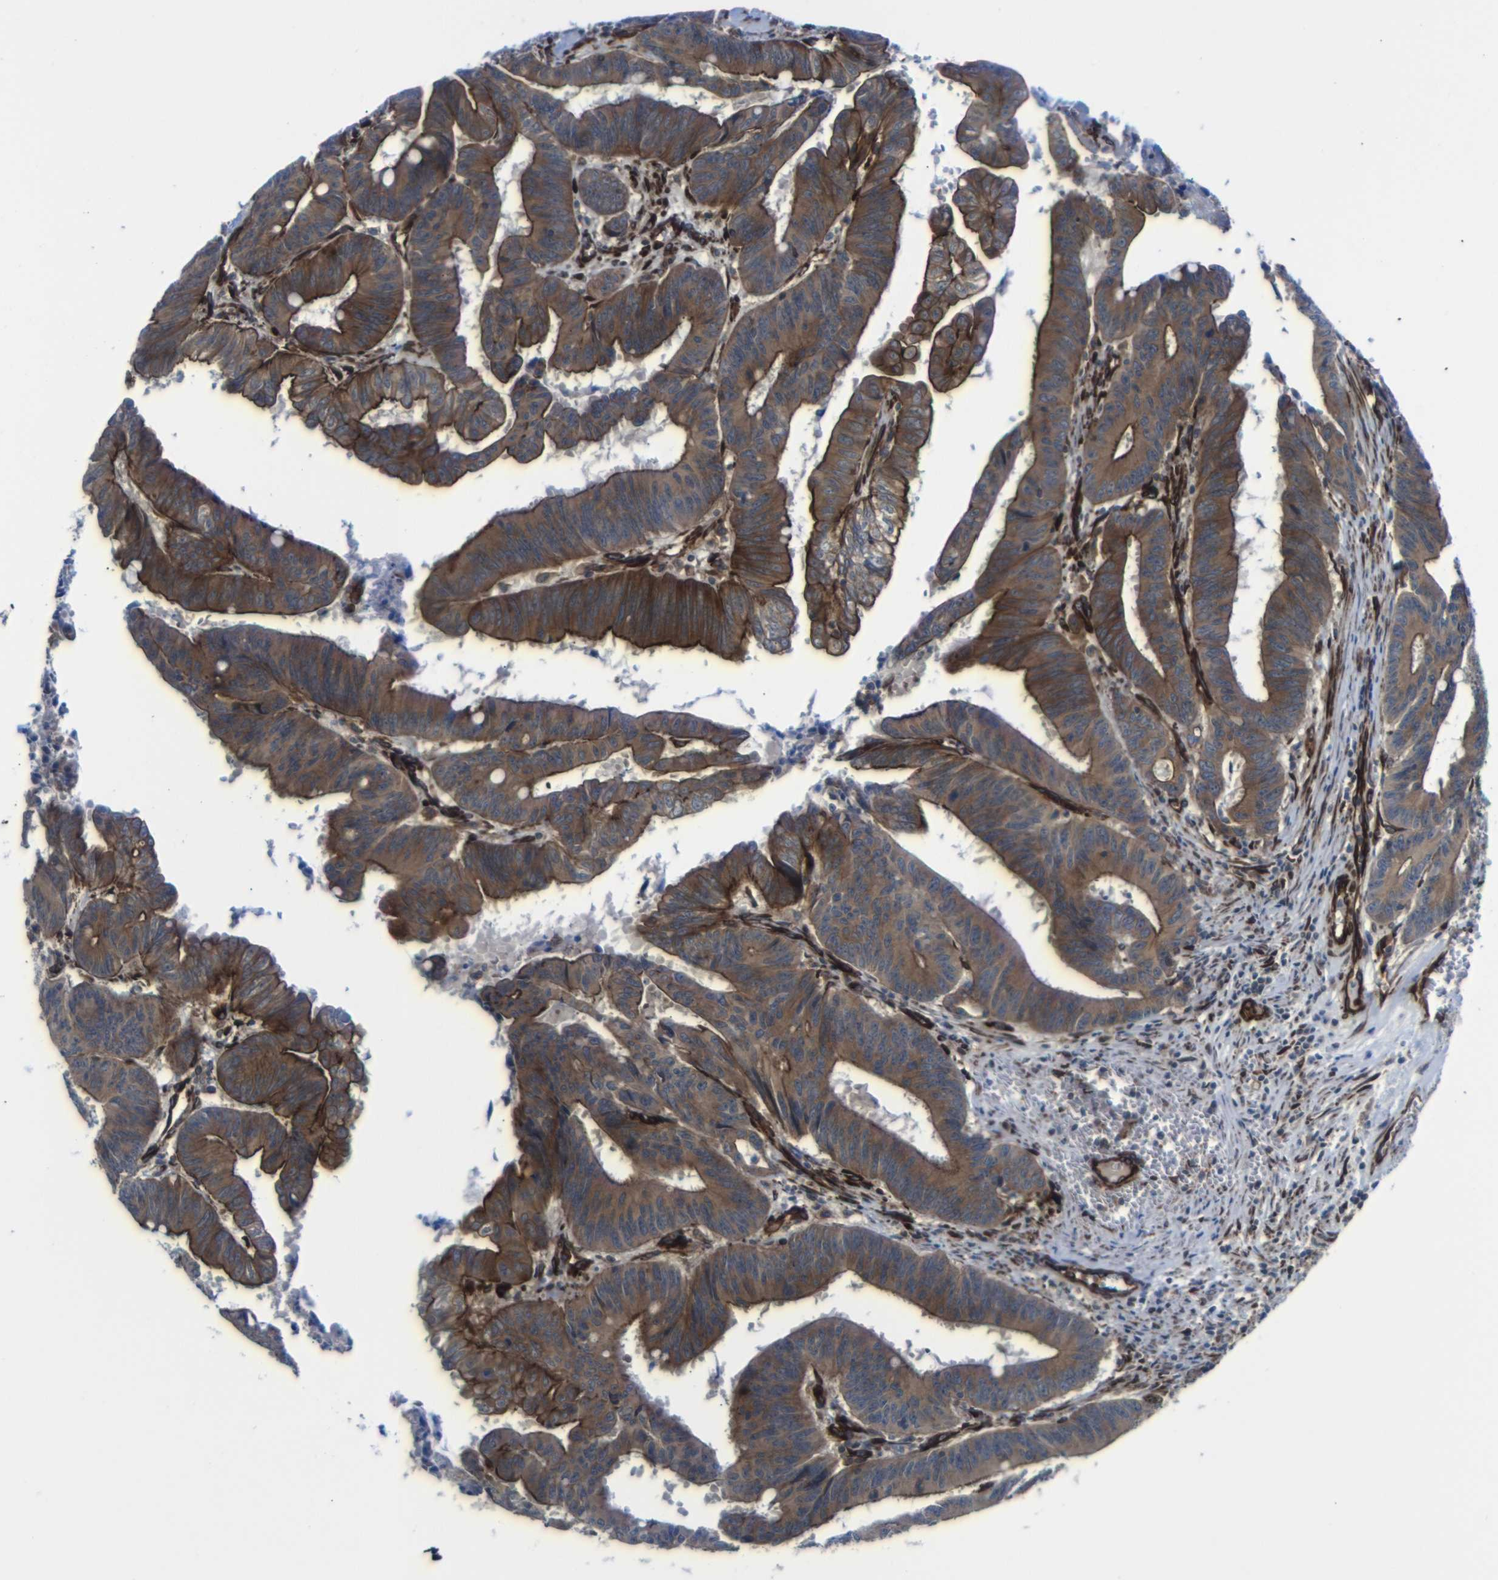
{"staining": {"intensity": "strong", "quantity": ">75%", "location": "cytoplasmic/membranous"}, "tissue": "colorectal cancer", "cell_type": "Tumor cells", "image_type": "cancer", "snomed": [{"axis": "morphology", "description": "Adenocarcinoma, NOS"}, {"axis": "topography", "description": "Colon"}], "caption": "Brown immunohistochemical staining in human colorectal adenocarcinoma shows strong cytoplasmic/membranous positivity in about >75% of tumor cells.", "gene": "PARP14", "patient": {"sex": "male", "age": 45}}